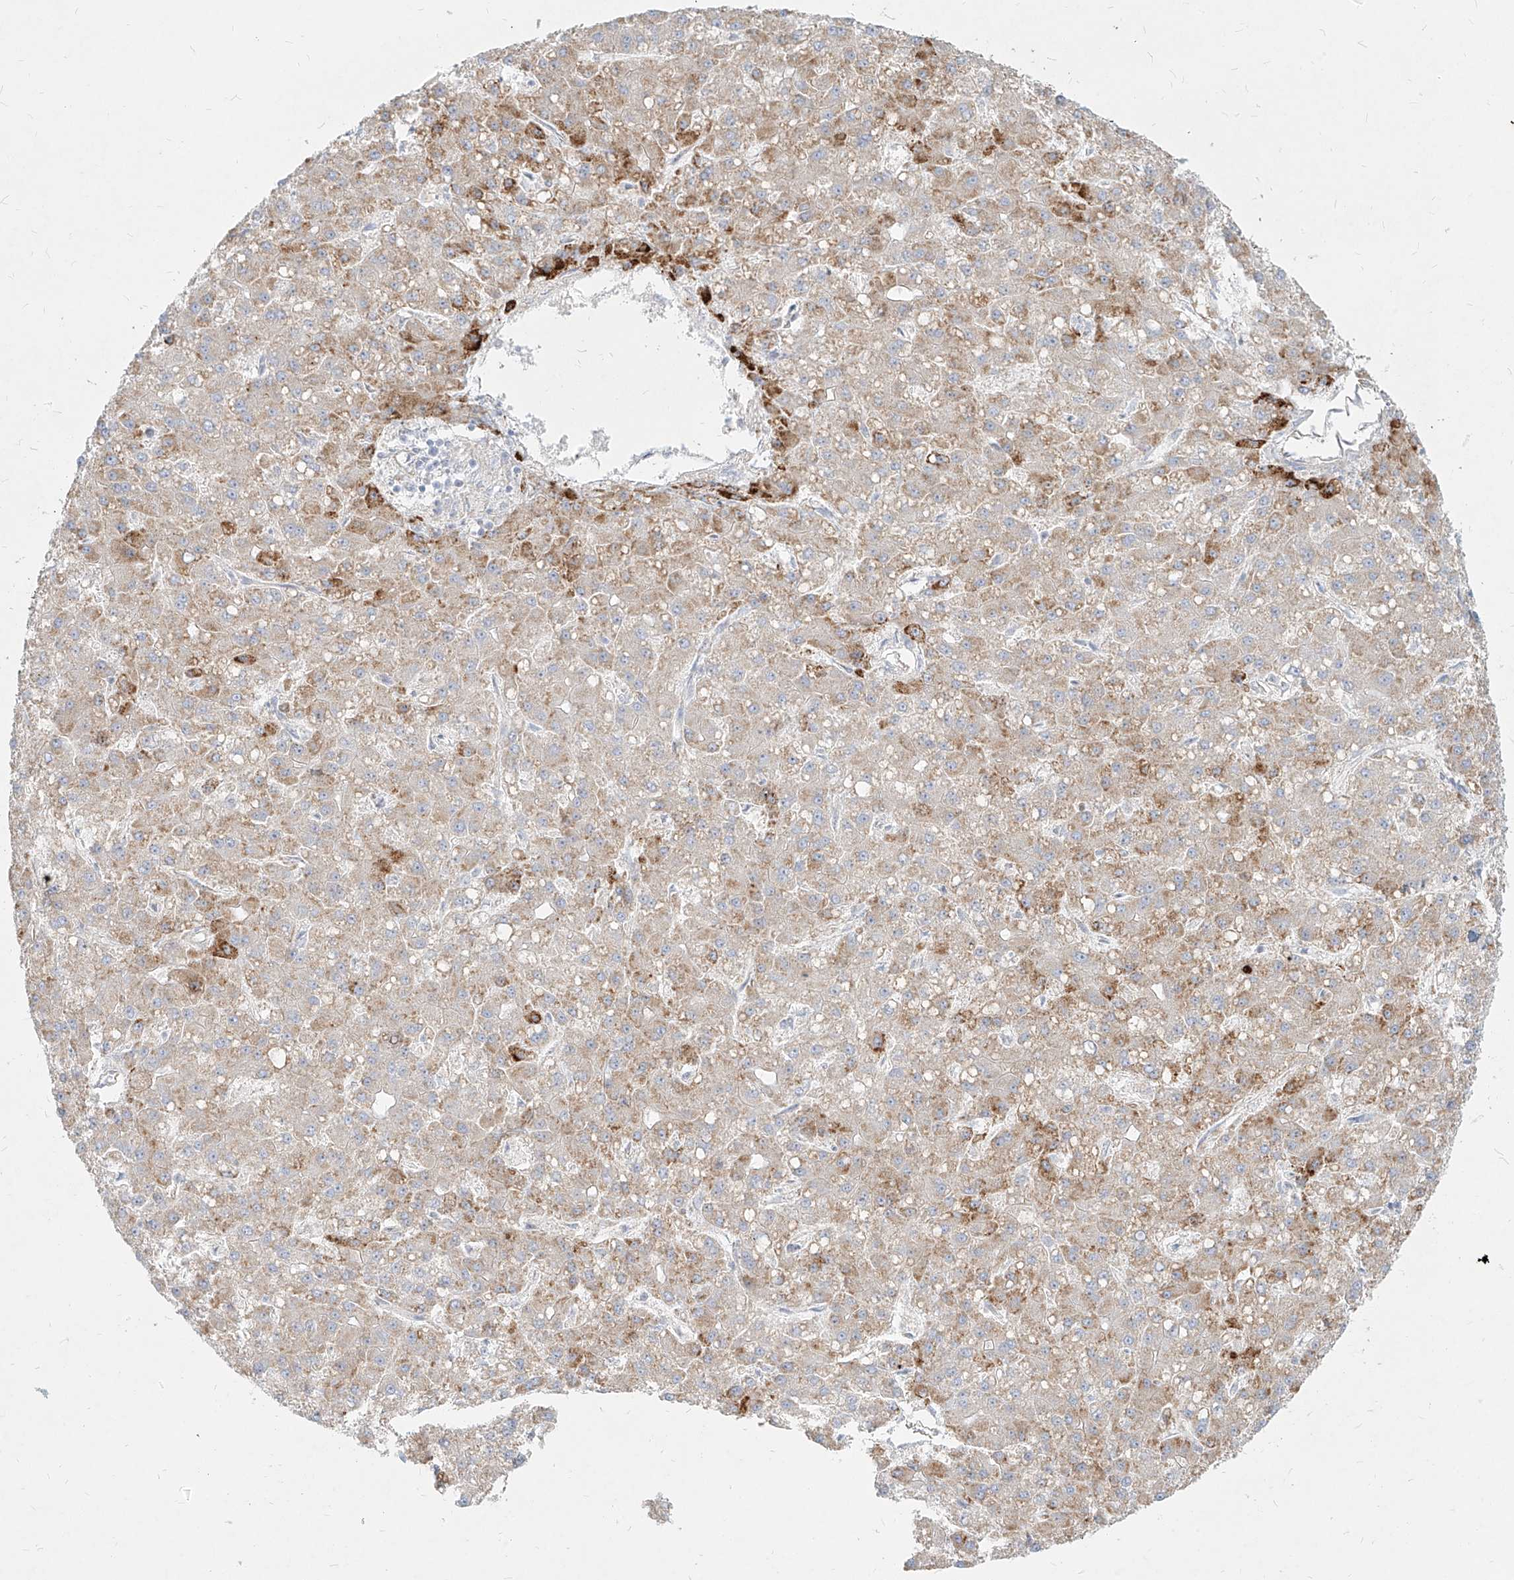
{"staining": {"intensity": "moderate", "quantity": "25%-75%", "location": "cytoplasmic/membranous"}, "tissue": "liver cancer", "cell_type": "Tumor cells", "image_type": "cancer", "snomed": [{"axis": "morphology", "description": "Carcinoma, Hepatocellular, NOS"}, {"axis": "topography", "description": "Liver"}], "caption": "Immunohistochemical staining of human liver cancer (hepatocellular carcinoma) reveals moderate cytoplasmic/membranous protein expression in about 25%-75% of tumor cells. The staining was performed using DAB (3,3'-diaminobenzidine) to visualize the protein expression in brown, while the nuclei were stained in blue with hematoxylin (Magnification: 20x).", "gene": "MTX2", "patient": {"sex": "male", "age": 67}}